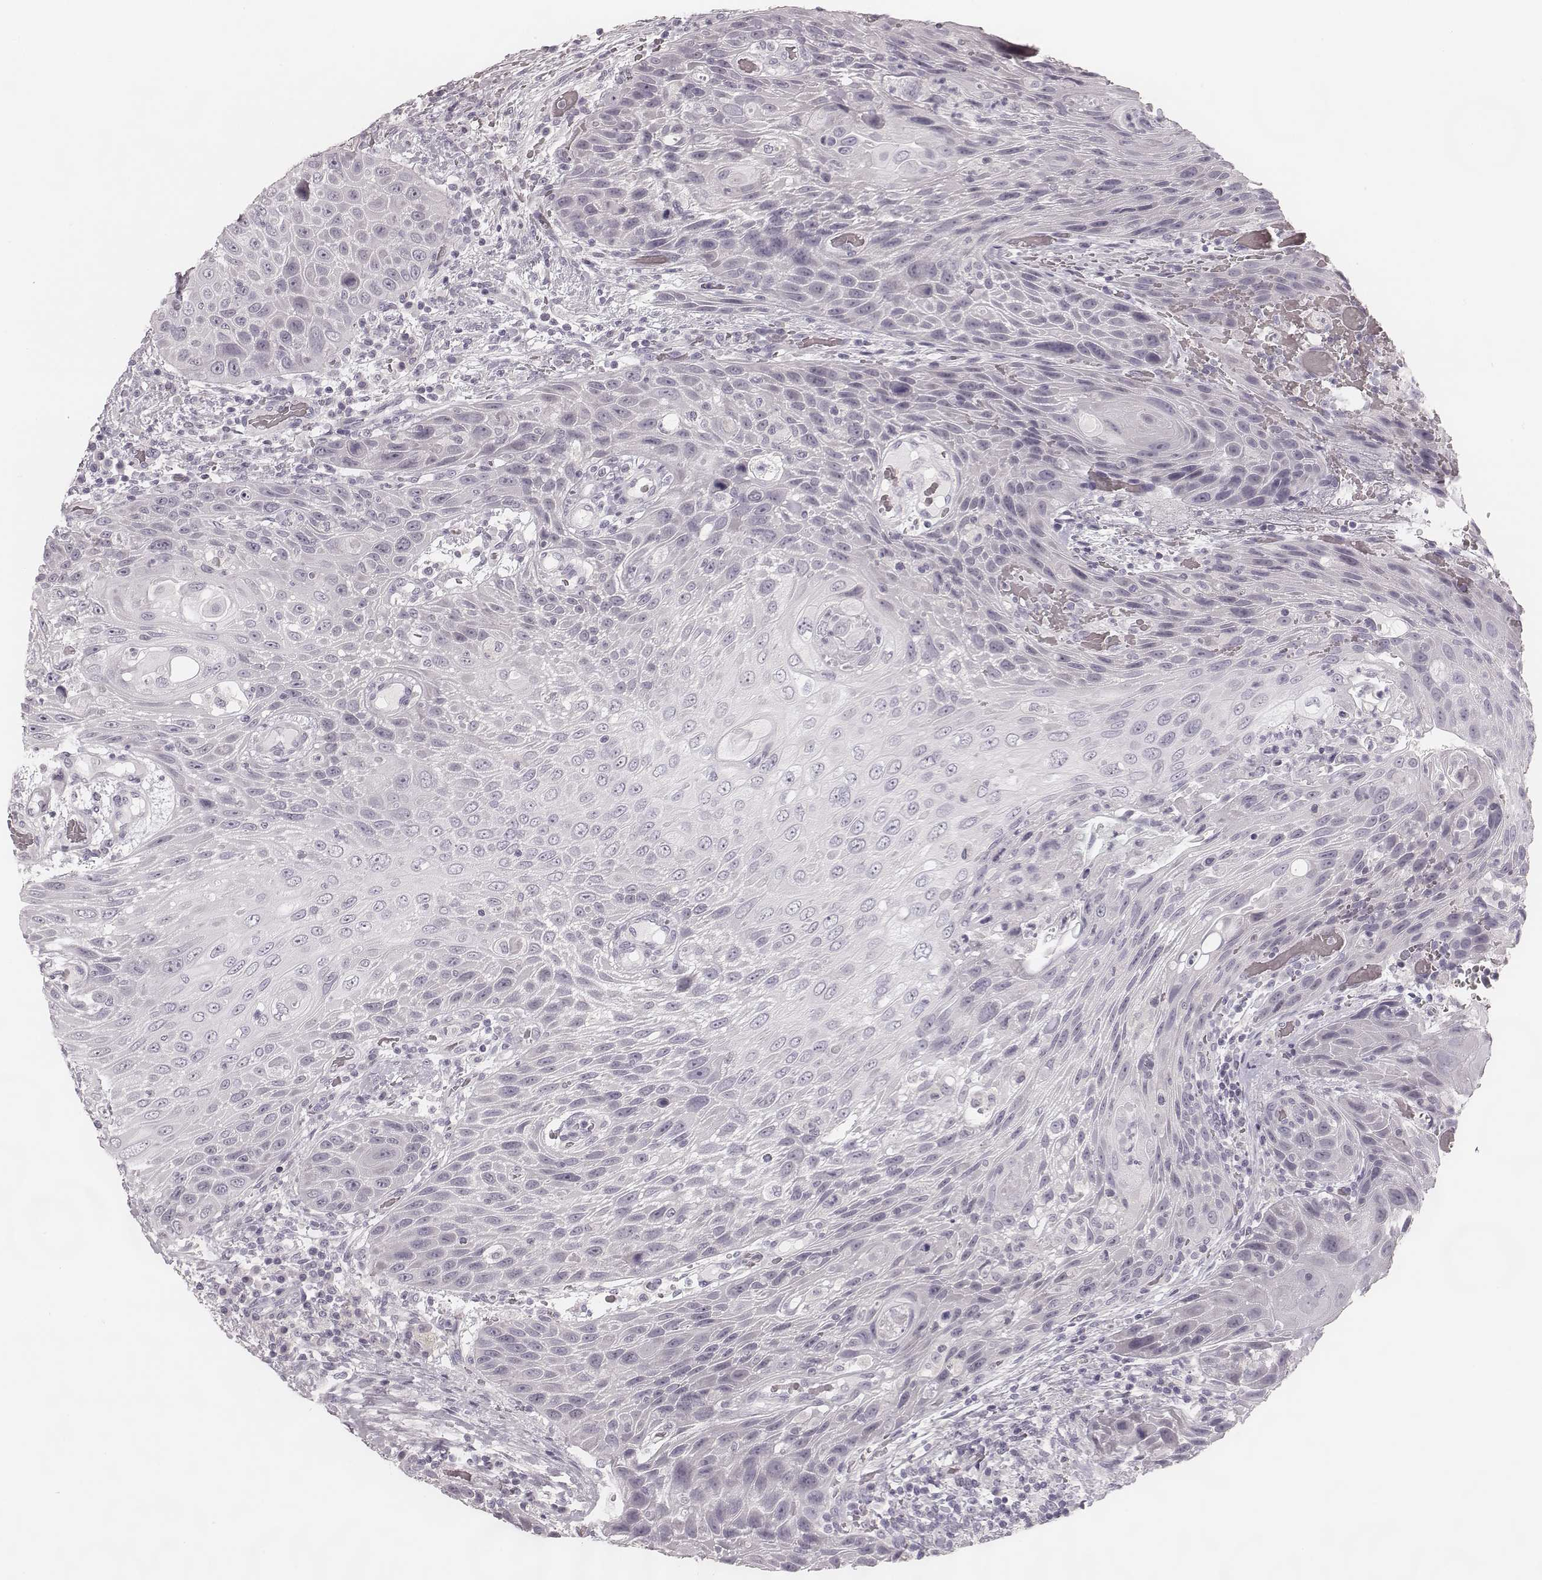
{"staining": {"intensity": "negative", "quantity": "none", "location": "none"}, "tissue": "head and neck cancer", "cell_type": "Tumor cells", "image_type": "cancer", "snomed": [{"axis": "morphology", "description": "Squamous cell carcinoma, NOS"}, {"axis": "topography", "description": "Head-Neck"}], "caption": "Human head and neck squamous cell carcinoma stained for a protein using immunohistochemistry shows no positivity in tumor cells.", "gene": "SPA17", "patient": {"sex": "male", "age": 69}}